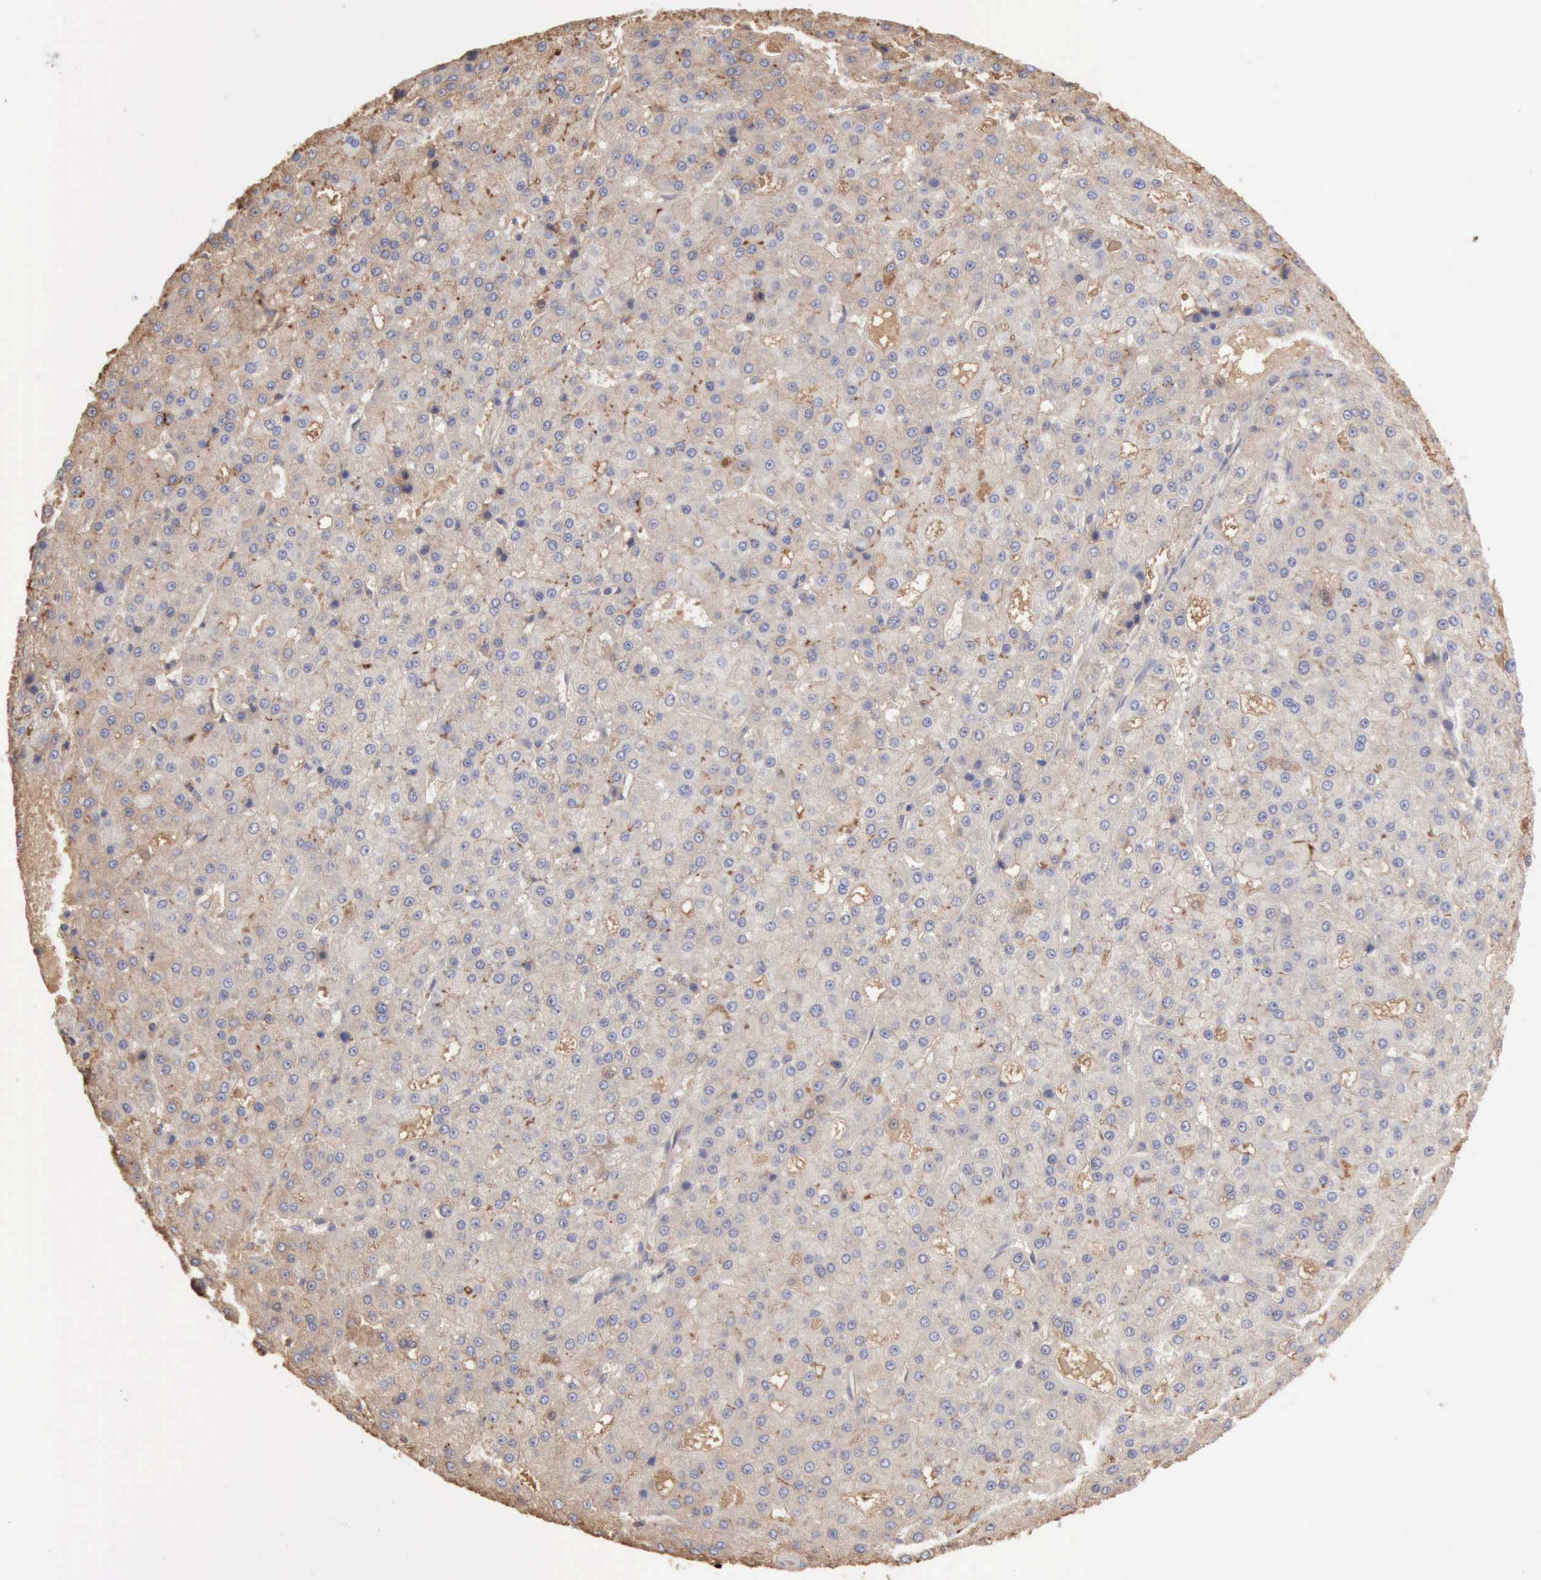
{"staining": {"intensity": "weak", "quantity": "25%-75%", "location": "cytoplasmic/membranous"}, "tissue": "liver cancer", "cell_type": "Tumor cells", "image_type": "cancer", "snomed": [{"axis": "morphology", "description": "Carcinoma, Hepatocellular, NOS"}, {"axis": "topography", "description": "Liver"}], "caption": "Protein expression analysis of human liver cancer (hepatocellular carcinoma) reveals weak cytoplasmic/membranous expression in about 25%-75% of tumor cells. The staining is performed using DAB (3,3'-diaminobenzidine) brown chromogen to label protein expression. The nuclei are counter-stained blue using hematoxylin.", "gene": "SERPINA1", "patient": {"sex": "male", "age": 47}}